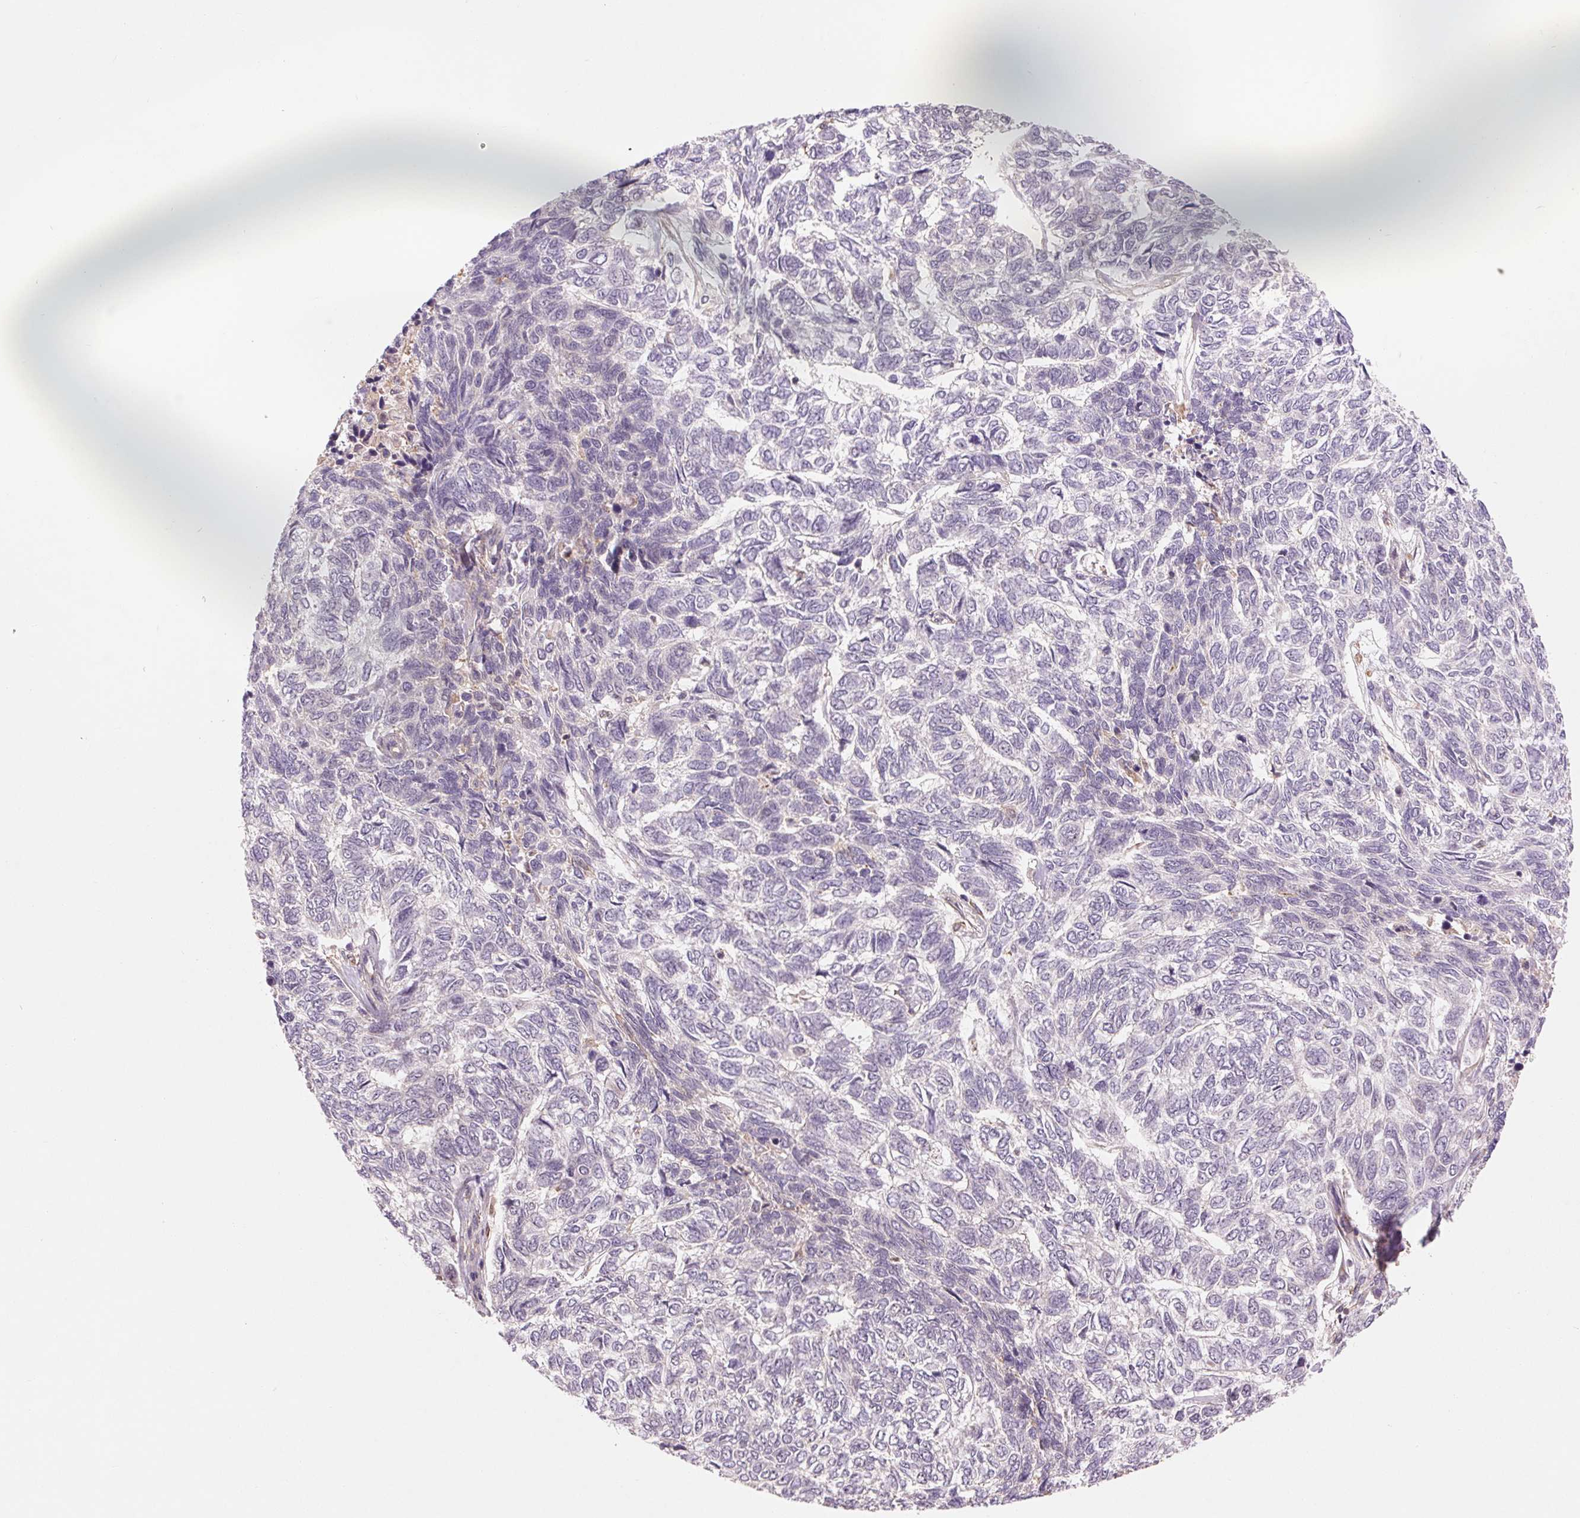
{"staining": {"intensity": "negative", "quantity": "none", "location": "none"}, "tissue": "skin cancer", "cell_type": "Tumor cells", "image_type": "cancer", "snomed": [{"axis": "morphology", "description": "Basal cell carcinoma"}, {"axis": "topography", "description": "Skin"}], "caption": "This is a micrograph of IHC staining of skin cancer (basal cell carcinoma), which shows no expression in tumor cells.", "gene": "RANBP3L", "patient": {"sex": "female", "age": 65}}